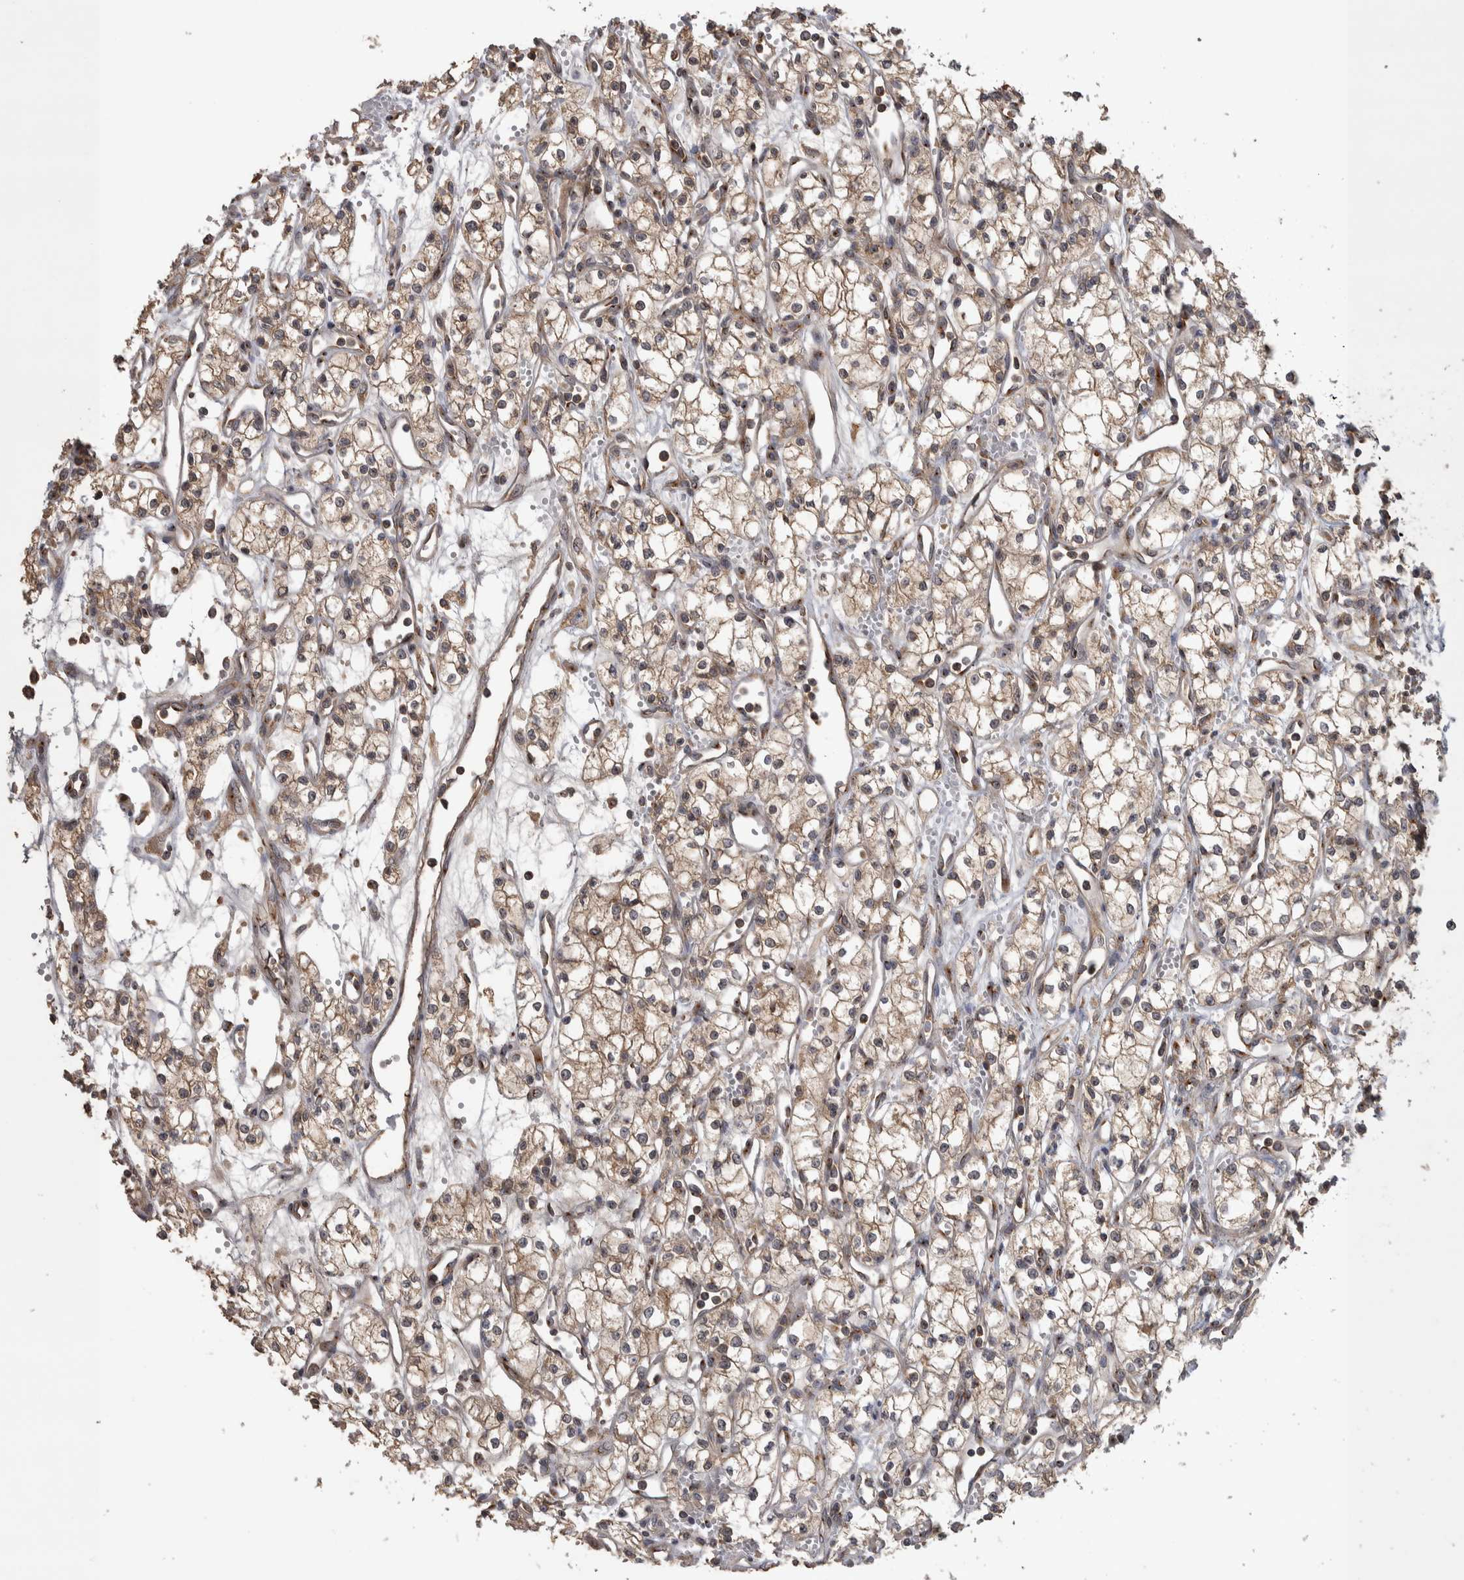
{"staining": {"intensity": "moderate", "quantity": ">75%", "location": "cytoplasmic/membranous"}, "tissue": "renal cancer", "cell_type": "Tumor cells", "image_type": "cancer", "snomed": [{"axis": "morphology", "description": "Adenocarcinoma, NOS"}, {"axis": "topography", "description": "Kidney"}], "caption": "Adenocarcinoma (renal) stained for a protein (brown) reveals moderate cytoplasmic/membranous positive positivity in about >75% of tumor cells.", "gene": "IFRD1", "patient": {"sex": "male", "age": 59}}